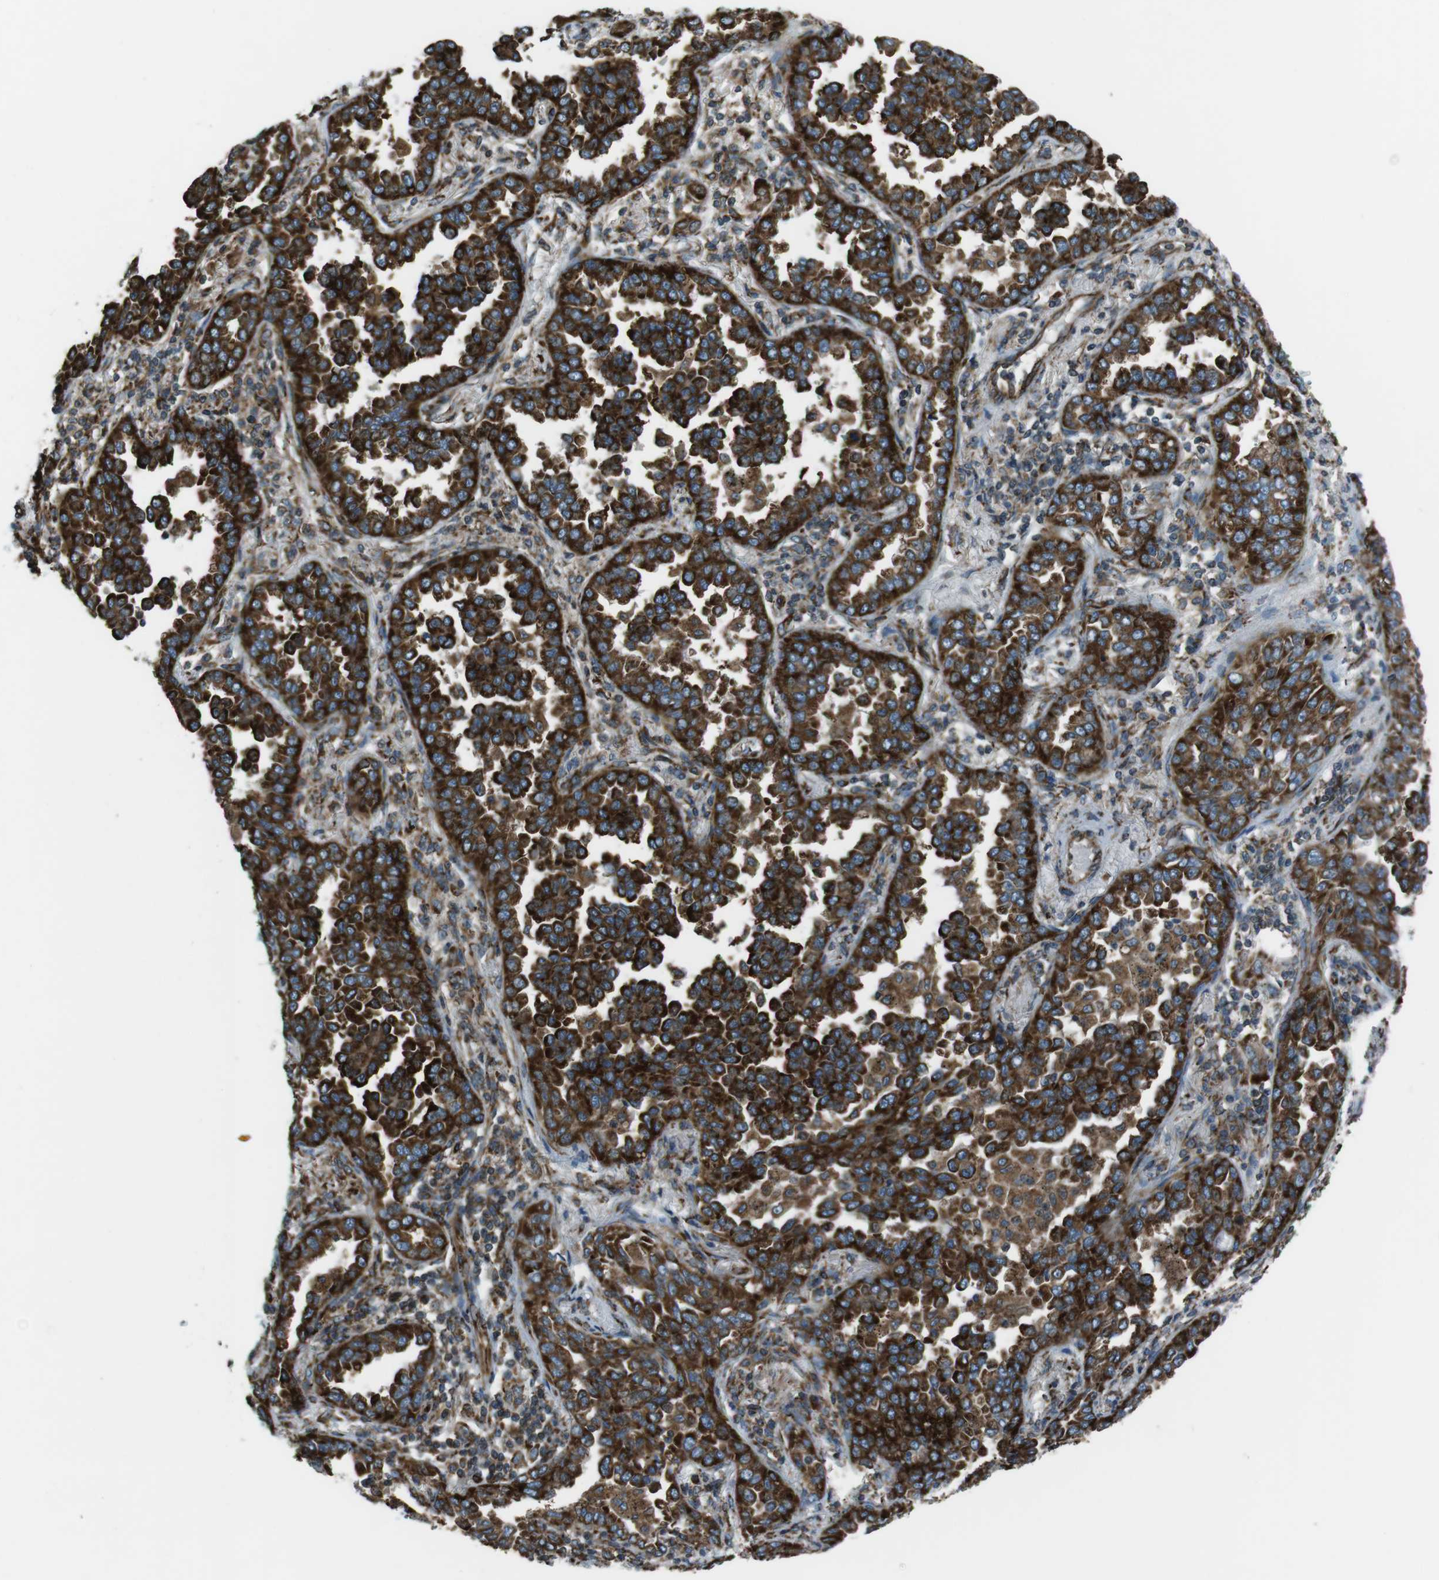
{"staining": {"intensity": "strong", "quantity": ">75%", "location": "cytoplasmic/membranous"}, "tissue": "lung cancer", "cell_type": "Tumor cells", "image_type": "cancer", "snomed": [{"axis": "morphology", "description": "Normal tissue, NOS"}, {"axis": "morphology", "description": "Adenocarcinoma, NOS"}, {"axis": "topography", "description": "Lung"}], "caption": "Immunohistochemistry of human lung adenocarcinoma shows high levels of strong cytoplasmic/membranous expression in about >75% of tumor cells. (DAB IHC, brown staining for protein, blue staining for nuclei).", "gene": "KTN1", "patient": {"sex": "male", "age": 59}}